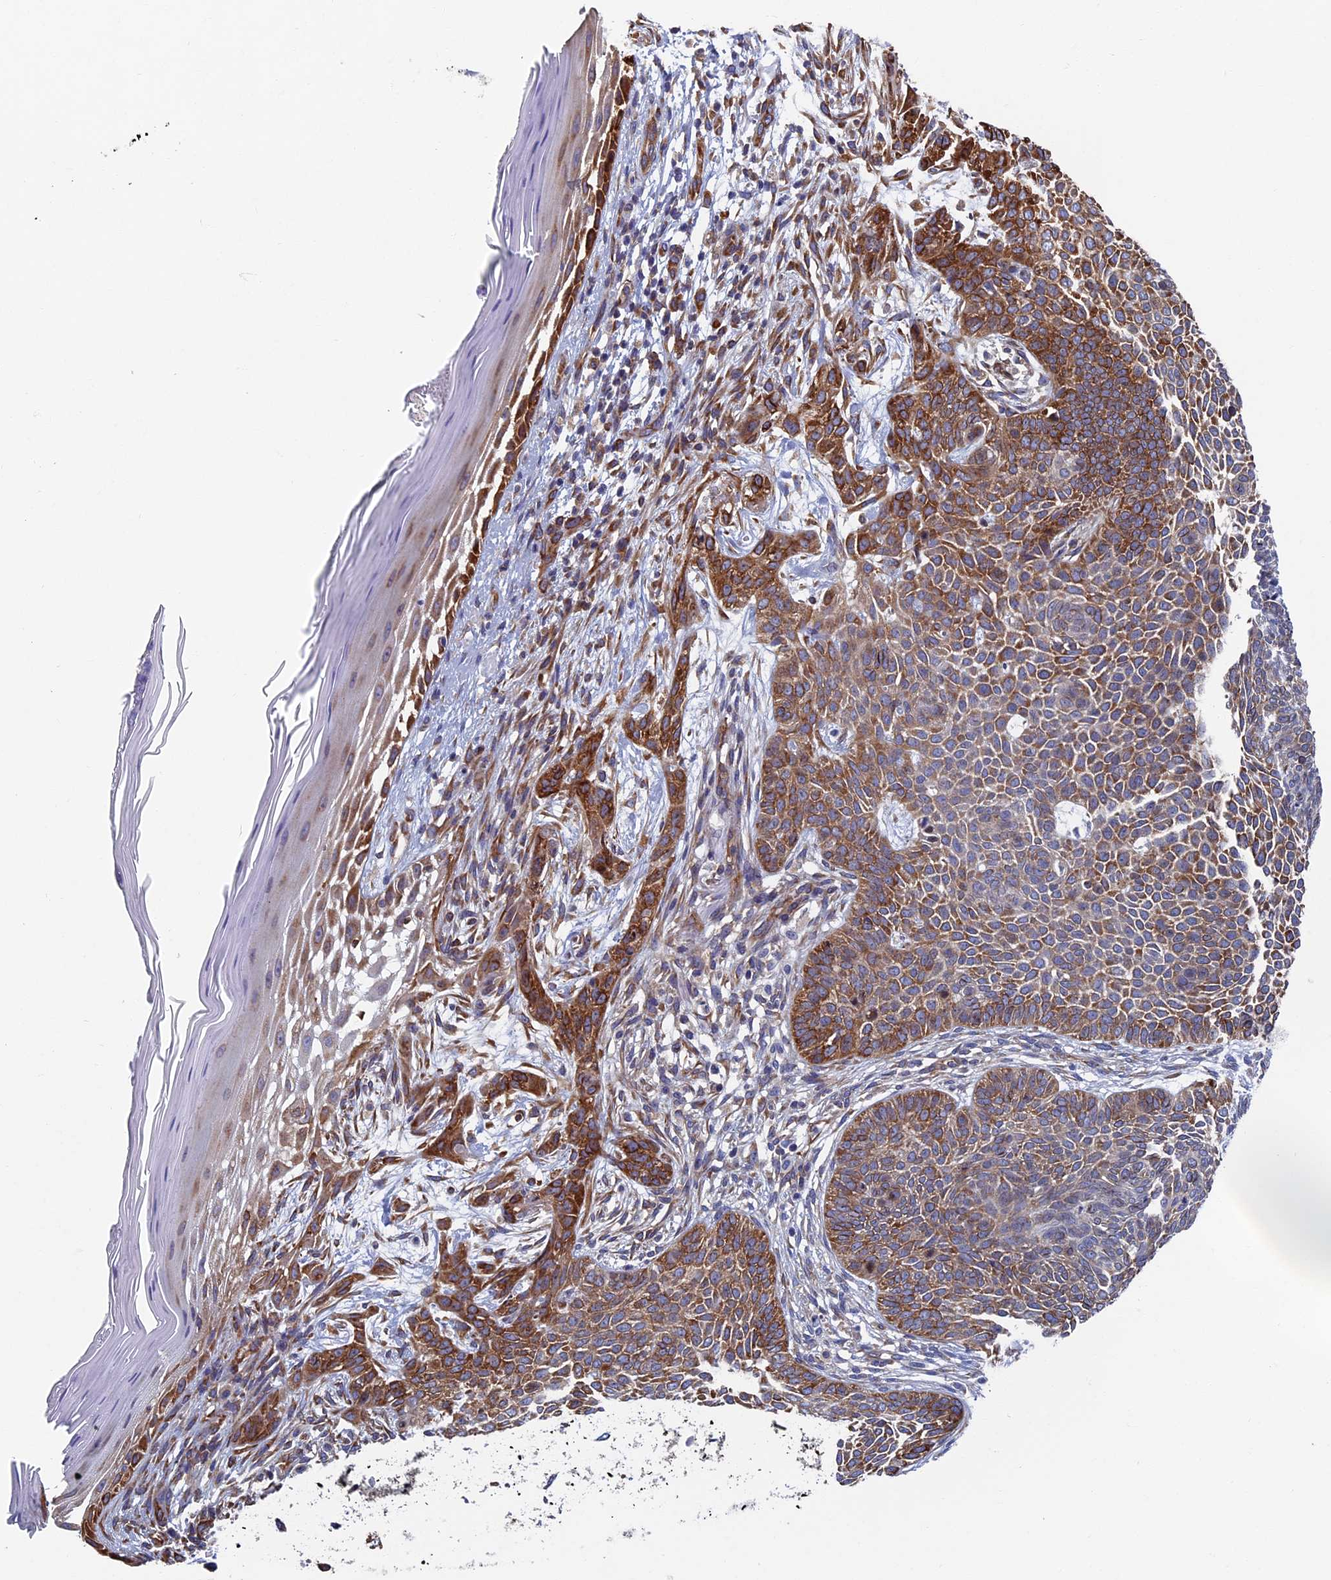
{"staining": {"intensity": "moderate", "quantity": "25%-75%", "location": "cytoplasmic/membranous"}, "tissue": "skin cancer", "cell_type": "Tumor cells", "image_type": "cancer", "snomed": [{"axis": "morphology", "description": "Basal cell carcinoma"}, {"axis": "topography", "description": "Skin"}], "caption": "Basal cell carcinoma (skin) stained with a protein marker exhibits moderate staining in tumor cells.", "gene": "YBX1", "patient": {"sex": "male", "age": 85}}